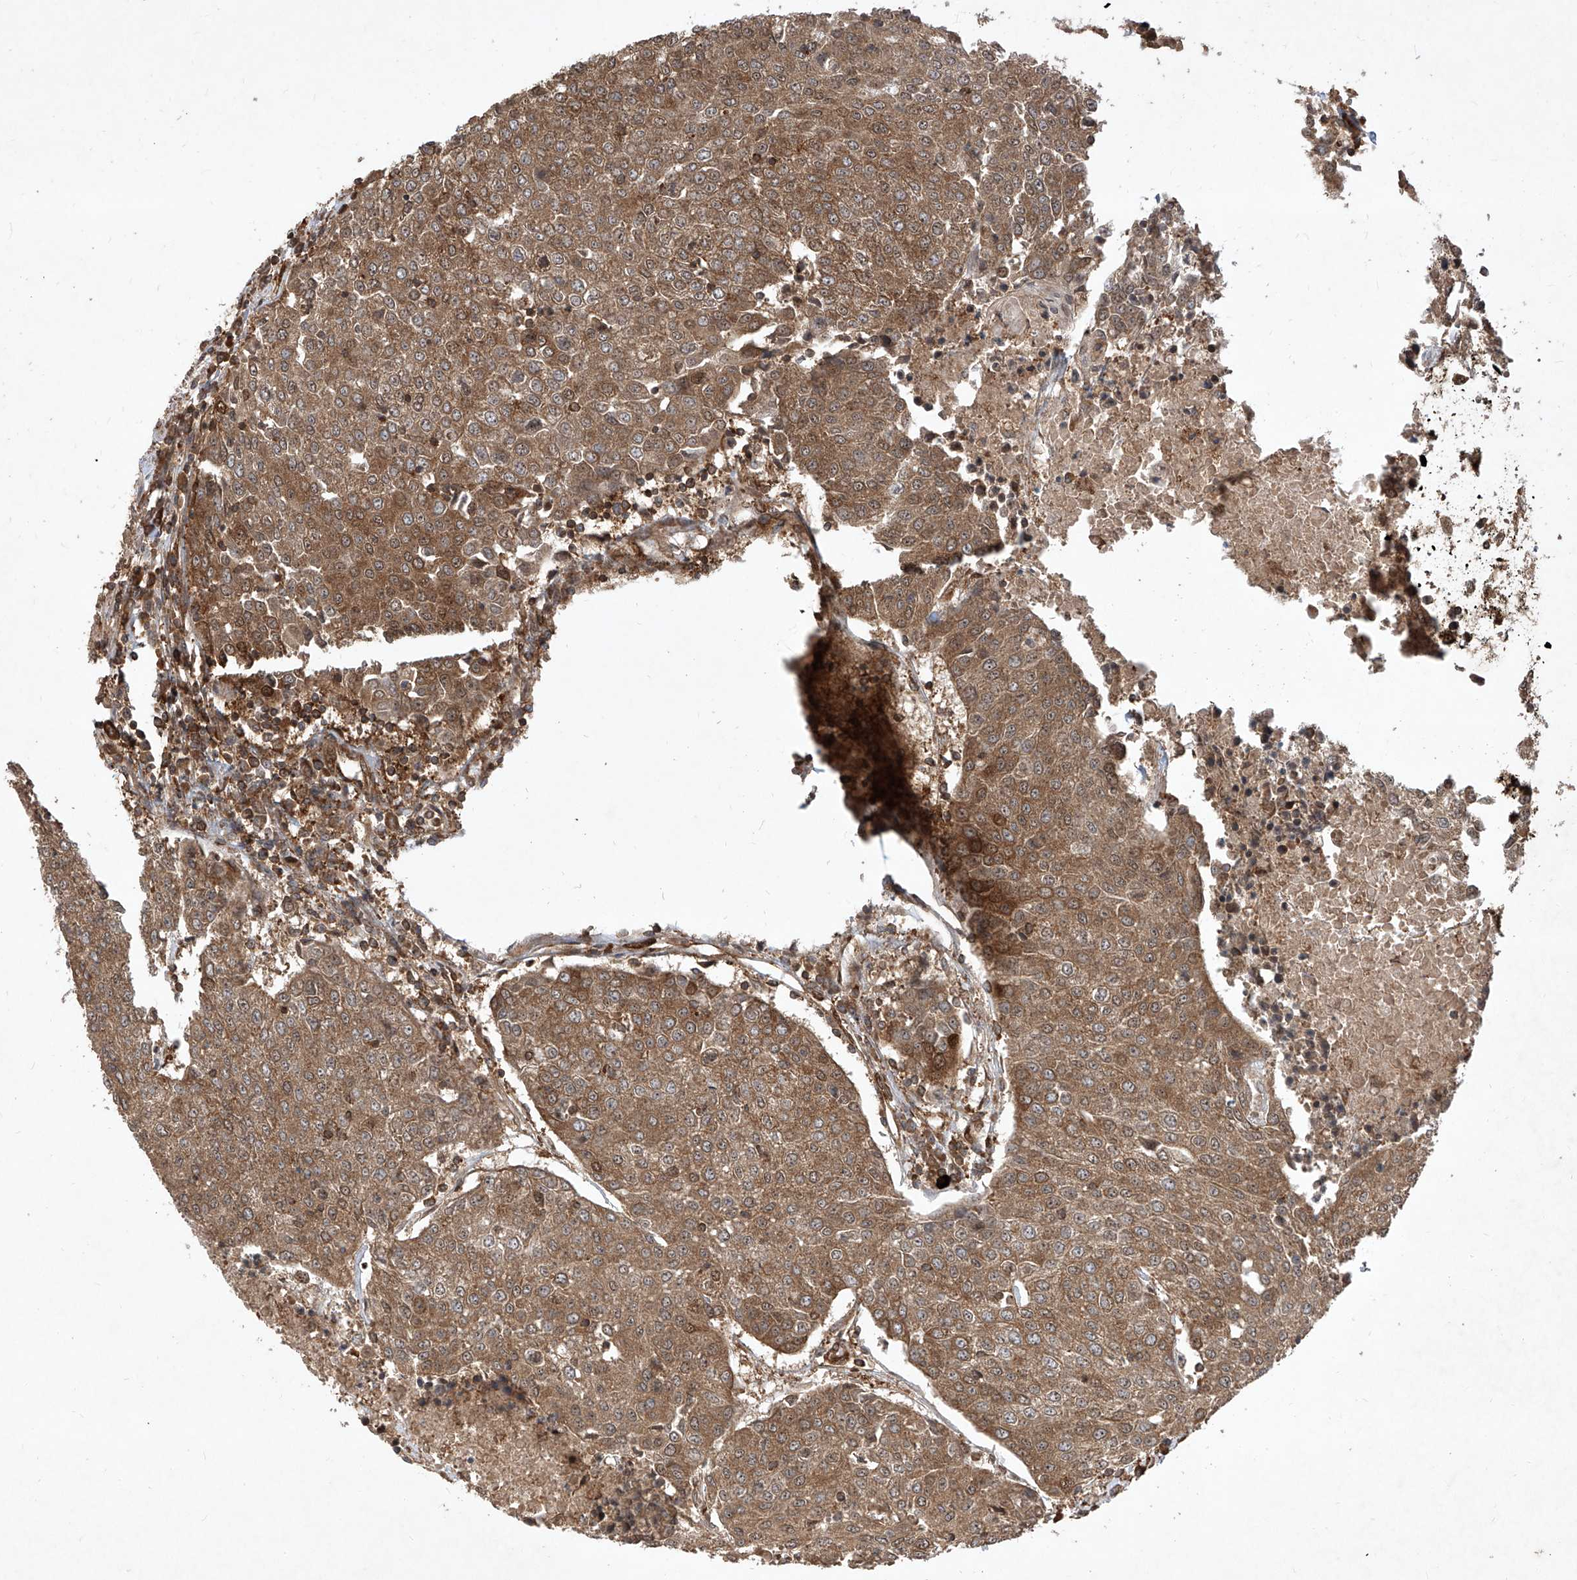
{"staining": {"intensity": "moderate", "quantity": ">75%", "location": "cytoplasmic/membranous"}, "tissue": "urothelial cancer", "cell_type": "Tumor cells", "image_type": "cancer", "snomed": [{"axis": "morphology", "description": "Urothelial carcinoma, High grade"}, {"axis": "topography", "description": "Urinary bladder"}], "caption": "High-grade urothelial carcinoma tissue shows moderate cytoplasmic/membranous staining in about >75% of tumor cells", "gene": "MAGED2", "patient": {"sex": "female", "age": 85}}